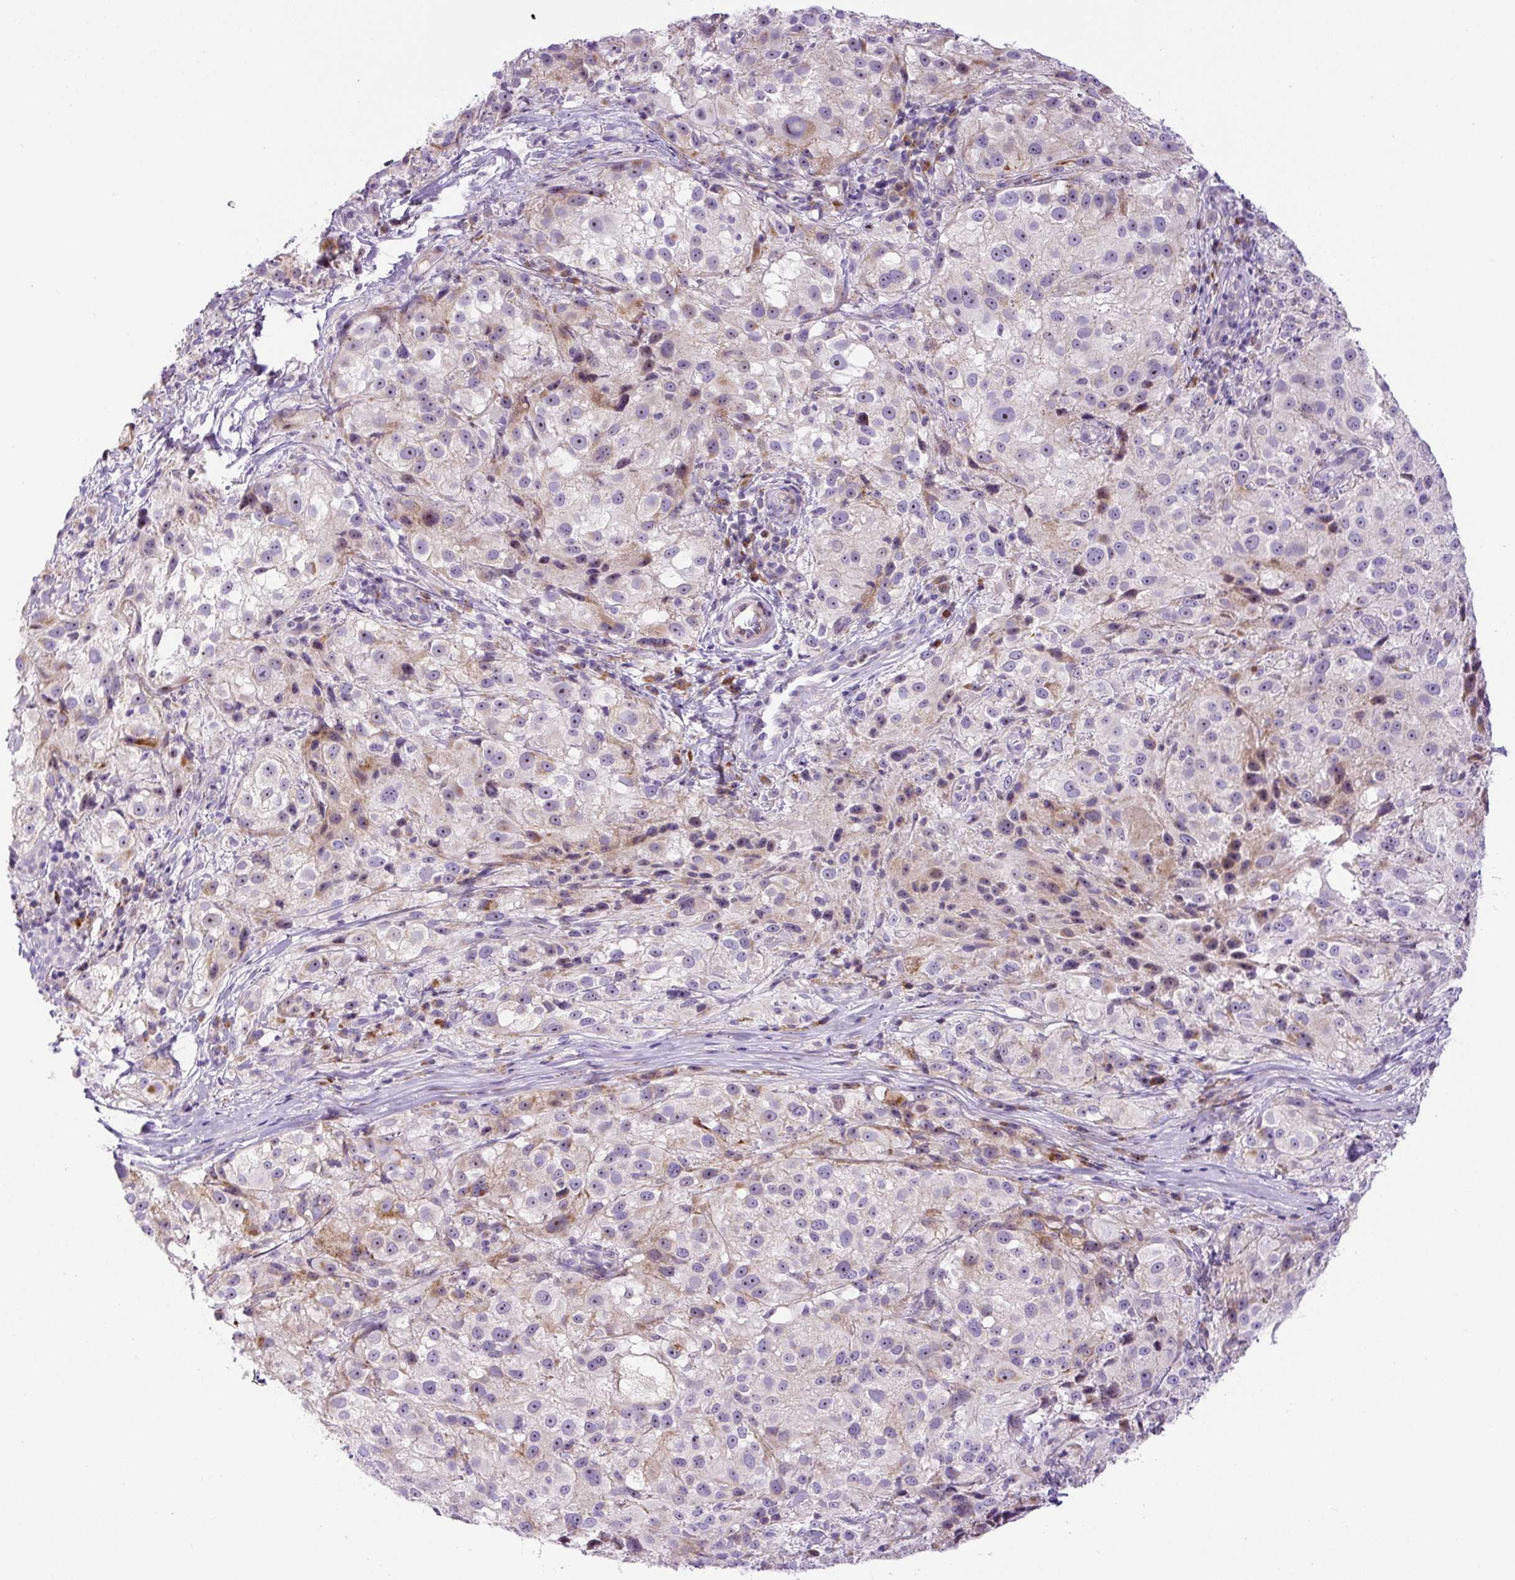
{"staining": {"intensity": "moderate", "quantity": "<25%", "location": "cytoplasmic/membranous"}, "tissue": "melanoma", "cell_type": "Tumor cells", "image_type": "cancer", "snomed": [{"axis": "morphology", "description": "Necrosis, NOS"}, {"axis": "morphology", "description": "Malignant melanoma, NOS"}, {"axis": "topography", "description": "Skin"}], "caption": "Protein staining displays moderate cytoplasmic/membranous positivity in about <25% of tumor cells in malignant melanoma. The protein of interest is stained brown, and the nuclei are stained in blue (DAB (3,3'-diaminobenzidine) IHC with brightfield microscopy, high magnification).", "gene": "ZNF596", "patient": {"sex": "female", "age": 87}}